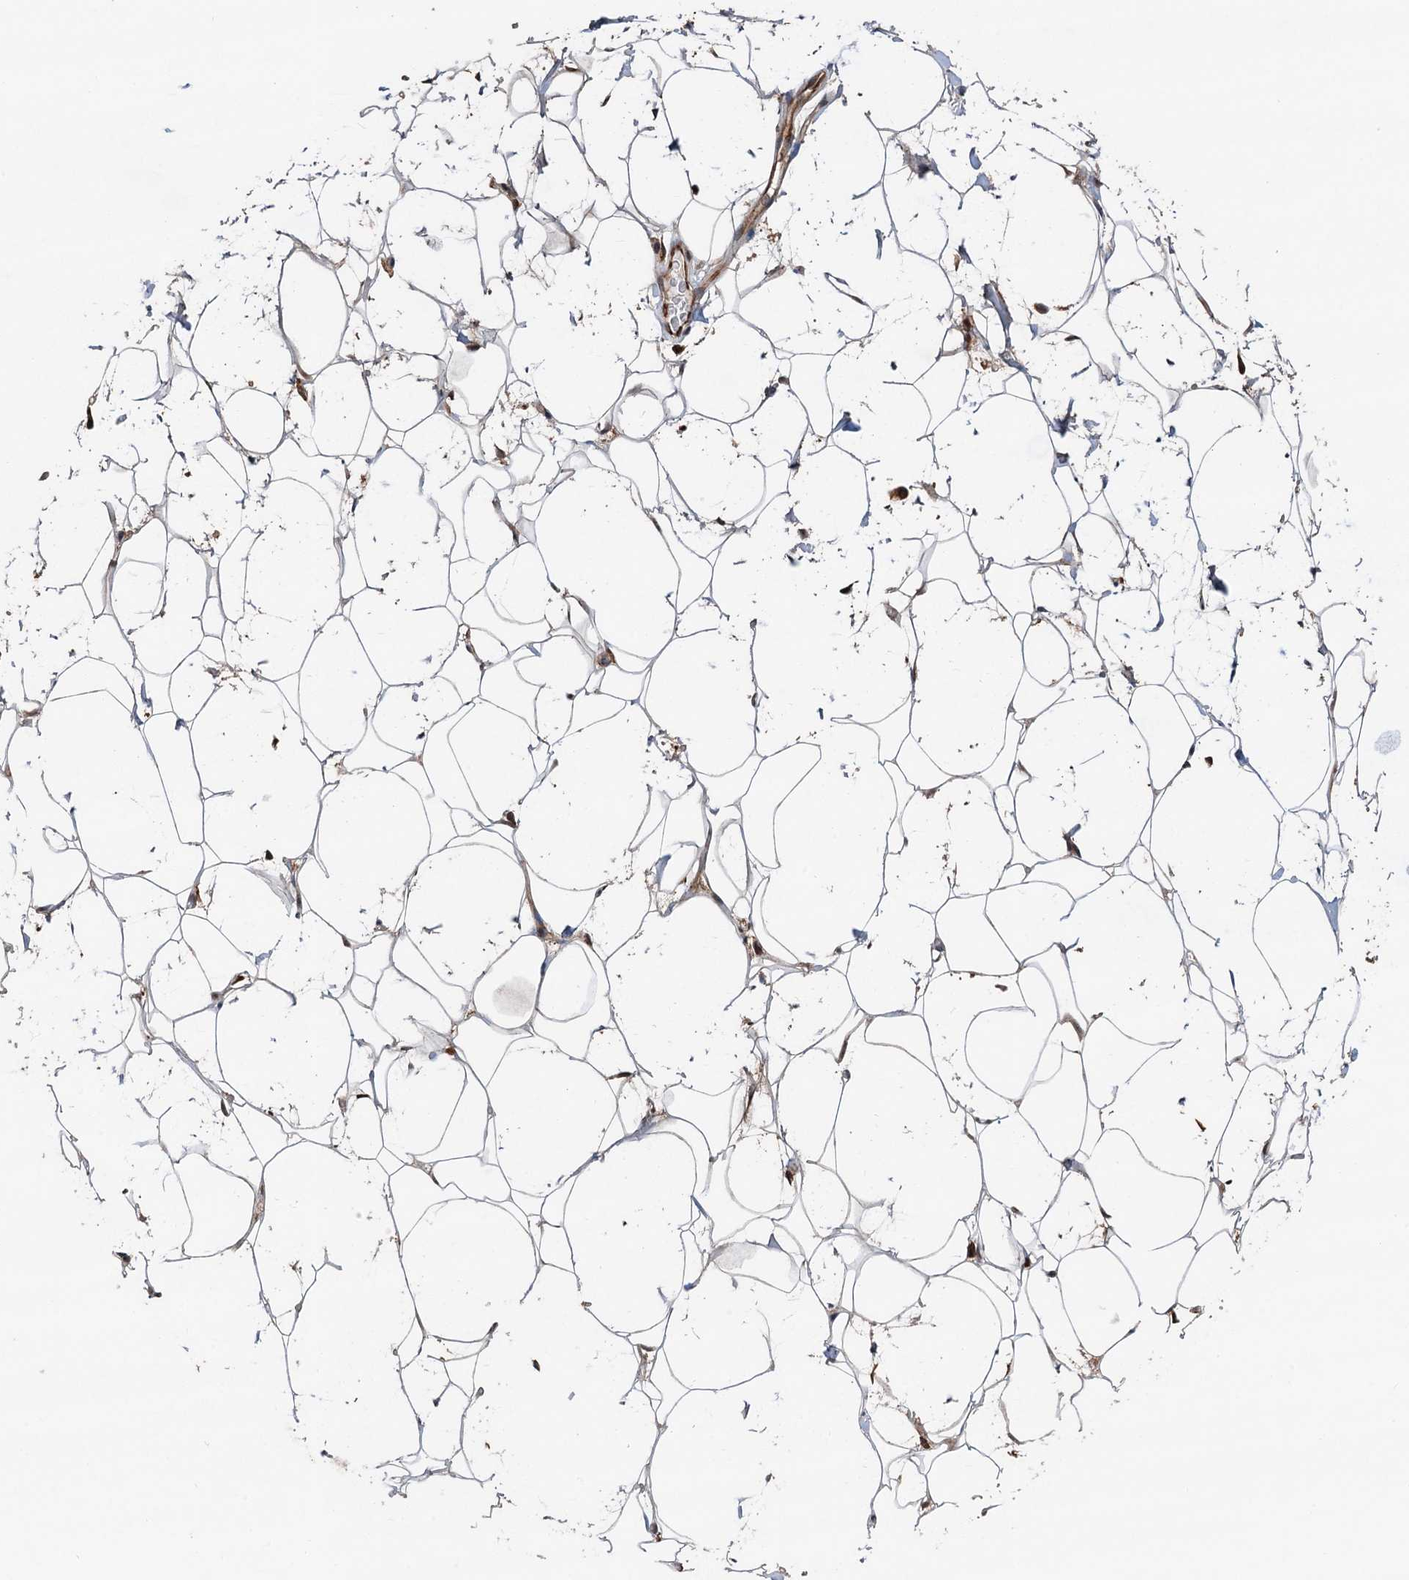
{"staining": {"intensity": "negative", "quantity": "none", "location": "none"}, "tissue": "adipose tissue", "cell_type": "Adipocytes", "image_type": "normal", "snomed": [{"axis": "morphology", "description": "Normal tissue, NOS"}, {"axis": "topography", "description": "Breast"}], "caption": "Immunohistochemical staining of normal human adipose tissue demonstrates no significant positivity in adipocytes.", "gene": "TMA16", "patient": {"sex": "female", "age": 26}}